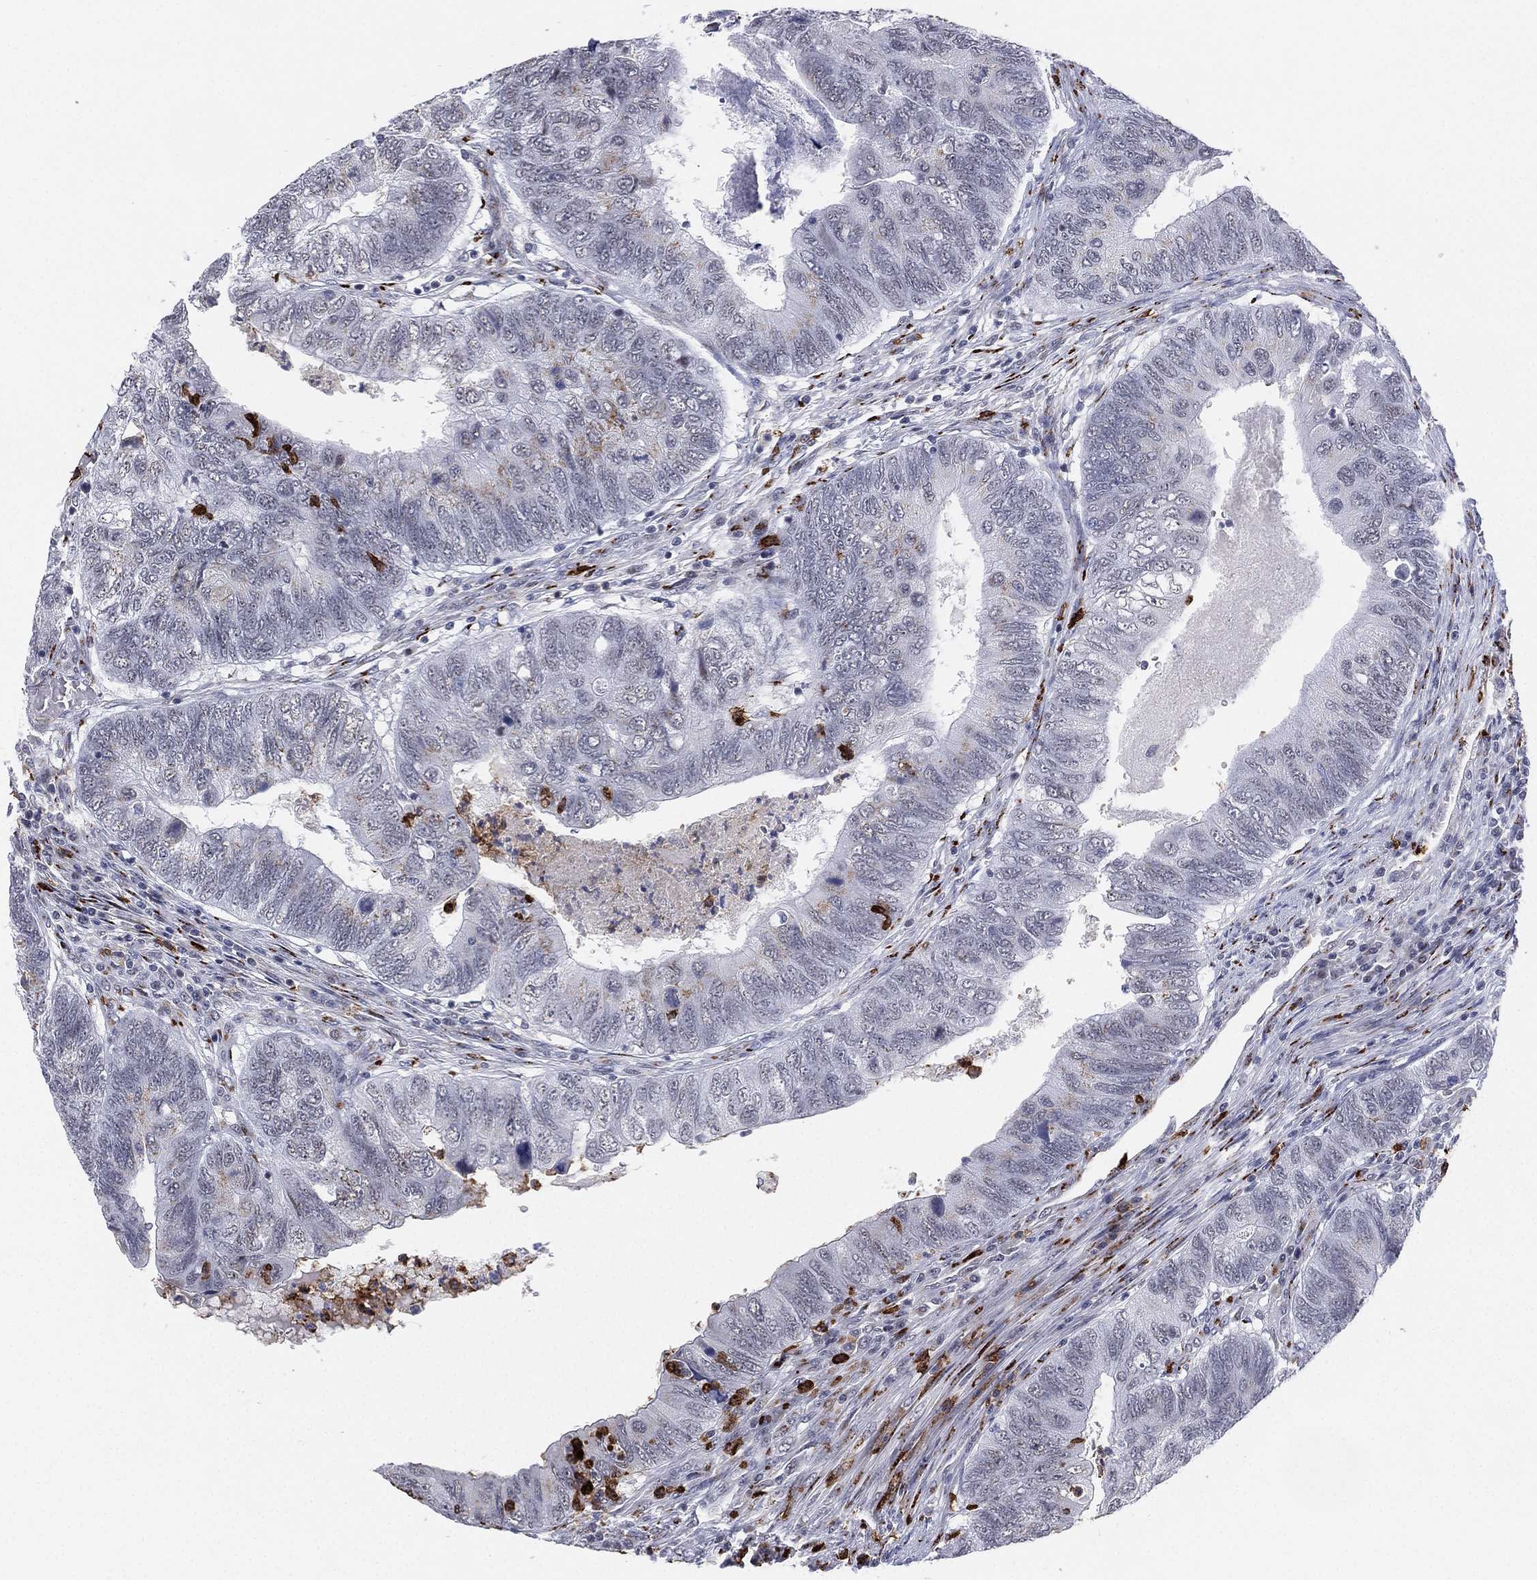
{"staining": {"intensity": "negative", "quantity": "none", "location": "none"}, "tissue": "colorectal cancer", "cell_type": "Tumor cells", "image_type": "cancer", "snomed": [{"axis": "morphology", "description": "Adenocarcinoma, NOS"}, {"axis": "topography", "description": "Colon"}], "caption": "Adenocarcinoma (colorectal) was stained to show a protein in brown. There is no significant expression in tumor cells. (DAB (3,3'-diaminobenzidine) immunohistochemistry (IHC) with hematoxylin counter stain).", "gene": "CD177", "patient": {"sex": "female", "age": 67}}